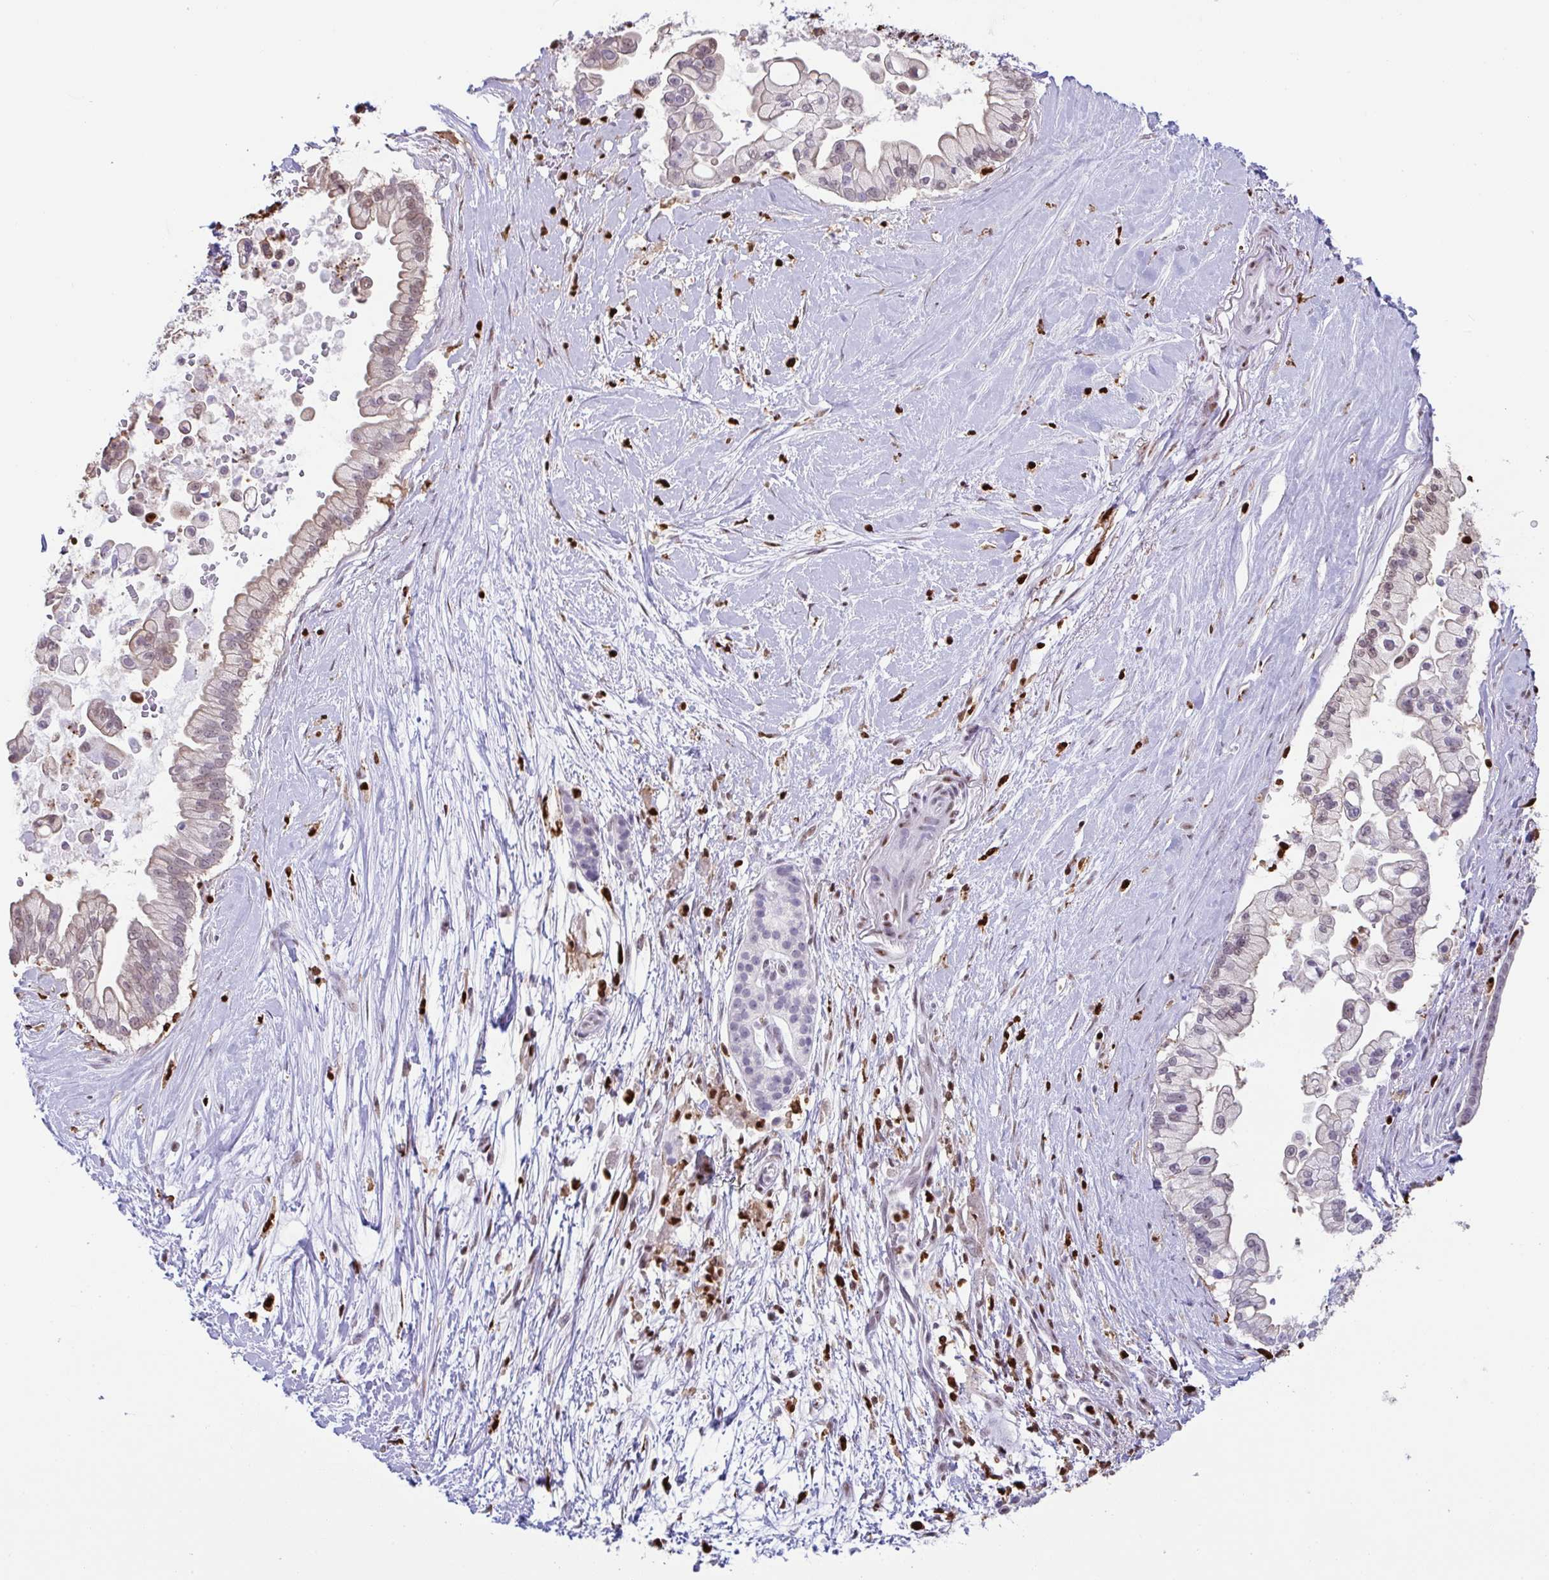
{"staining": {"intensity": "weak", "quantity": "<25%", "location": "nuclear"}, "tissue": "pancreatic cancer", "cell_type": "Tumor cells", "image_type": "cancer", "snomed": [{"axis": "morphology", "description": "Adenocarcinoma, NOS"}, {"axis": "topography", "description": "Pancreas"}], "caption": "Photomicrograph shows no significant protein staining in tumor cells of adenocarcinoma (pancreatic).", "gene": "BTBD10", "patient": {"sex": "female", "age": 69}}